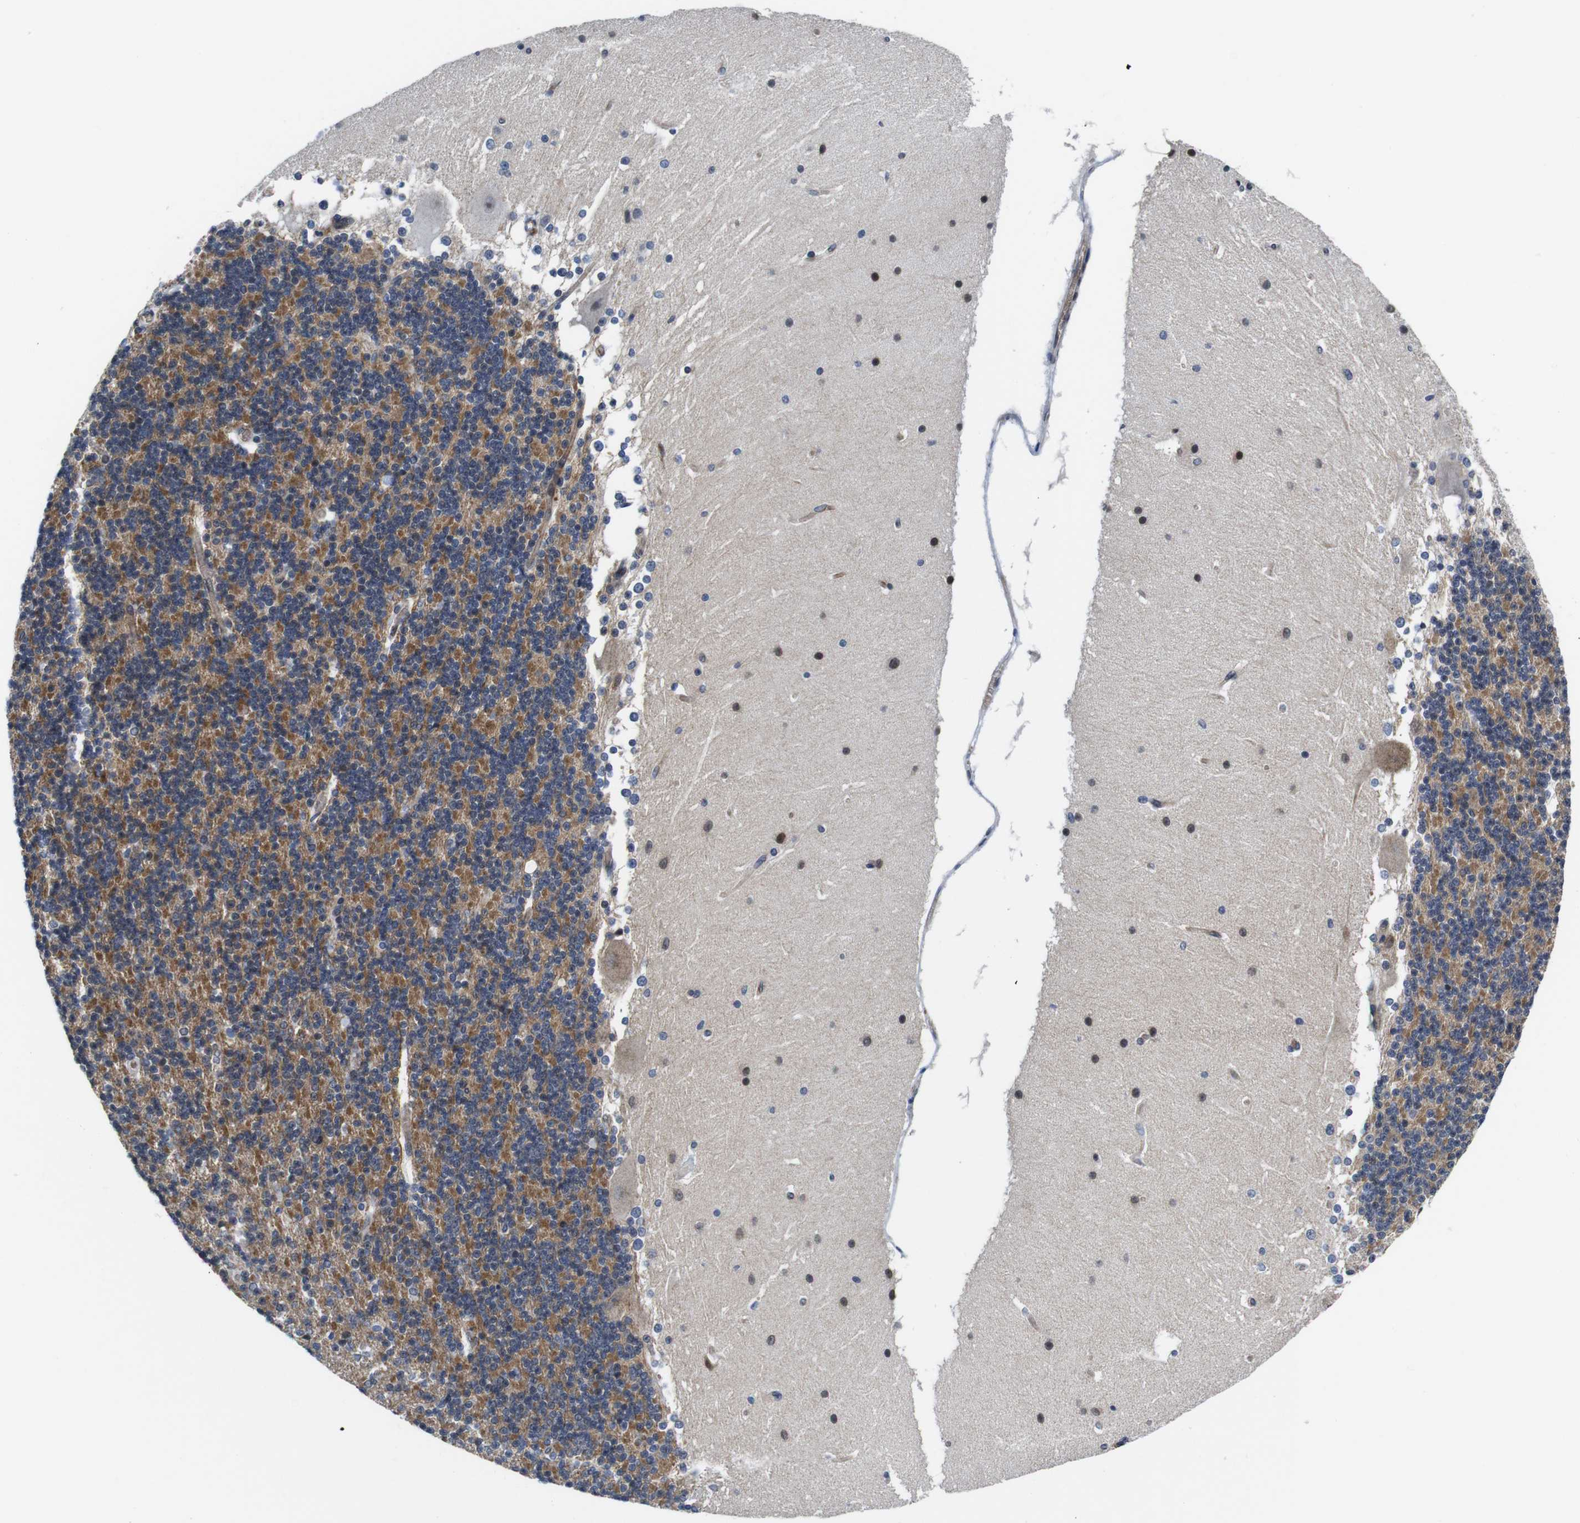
{"staining": {"intensity": "moderate", "quantity": ">75%", "location": "cytoplasmic/membranous"}, "tissue": "cerebellum", "cell_type": "Cells in granular layer", "image_type": "normal", "snomed": [{"axis": "morphology", "description": "Normal tissue, NOS"}, {"axis": "topography", "description": "Cerebellum"}], "caption": "The photomicrograph exhibits immunohistochemical staining of unremarkable cerebellum. There is moderate cytoplasmic/membranous expression is seen in approximately >75% of cells in granular layer.", "gene": "SOCS3", "patient": {"sex": "female", "age": 19}}